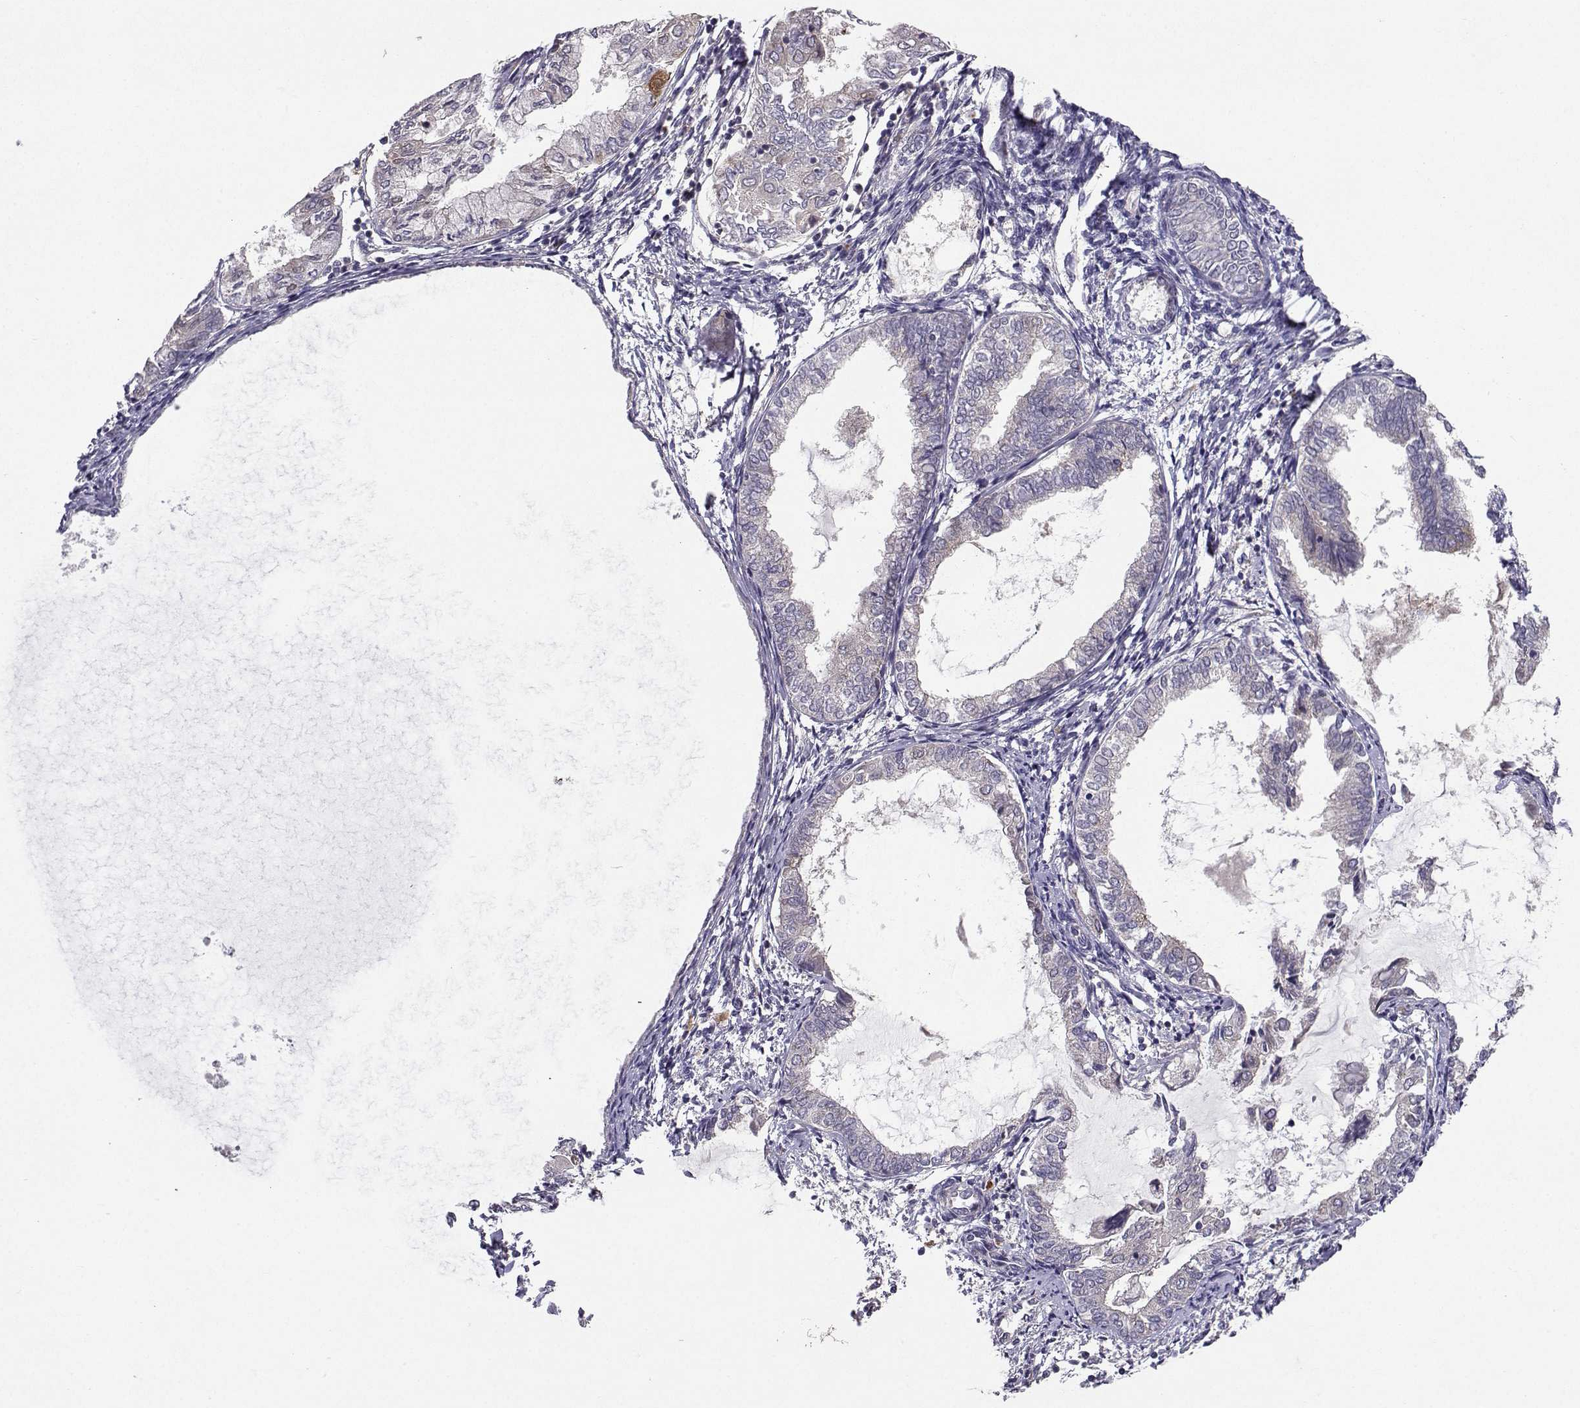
{"staining": {"intensity": "weak", "quantity": "<25%", "location": "cytoplasmic/membranous"}, "tissue": "endometrial cancer", "cell_type": "Tumor cells", "image_type": "cancer", "snomed": [{"axis": "morphology", "description": "Adenocarcinoma, NOS"}, {"axis": "topography", "description": "Endometrium"}], "caption": "This is an immunohistochemistry image of endometrial adenocarcinoma. There is no expression in tumor cells.", "gene": "STXBP5", "patient": {"sex": "female", "age": 68}}